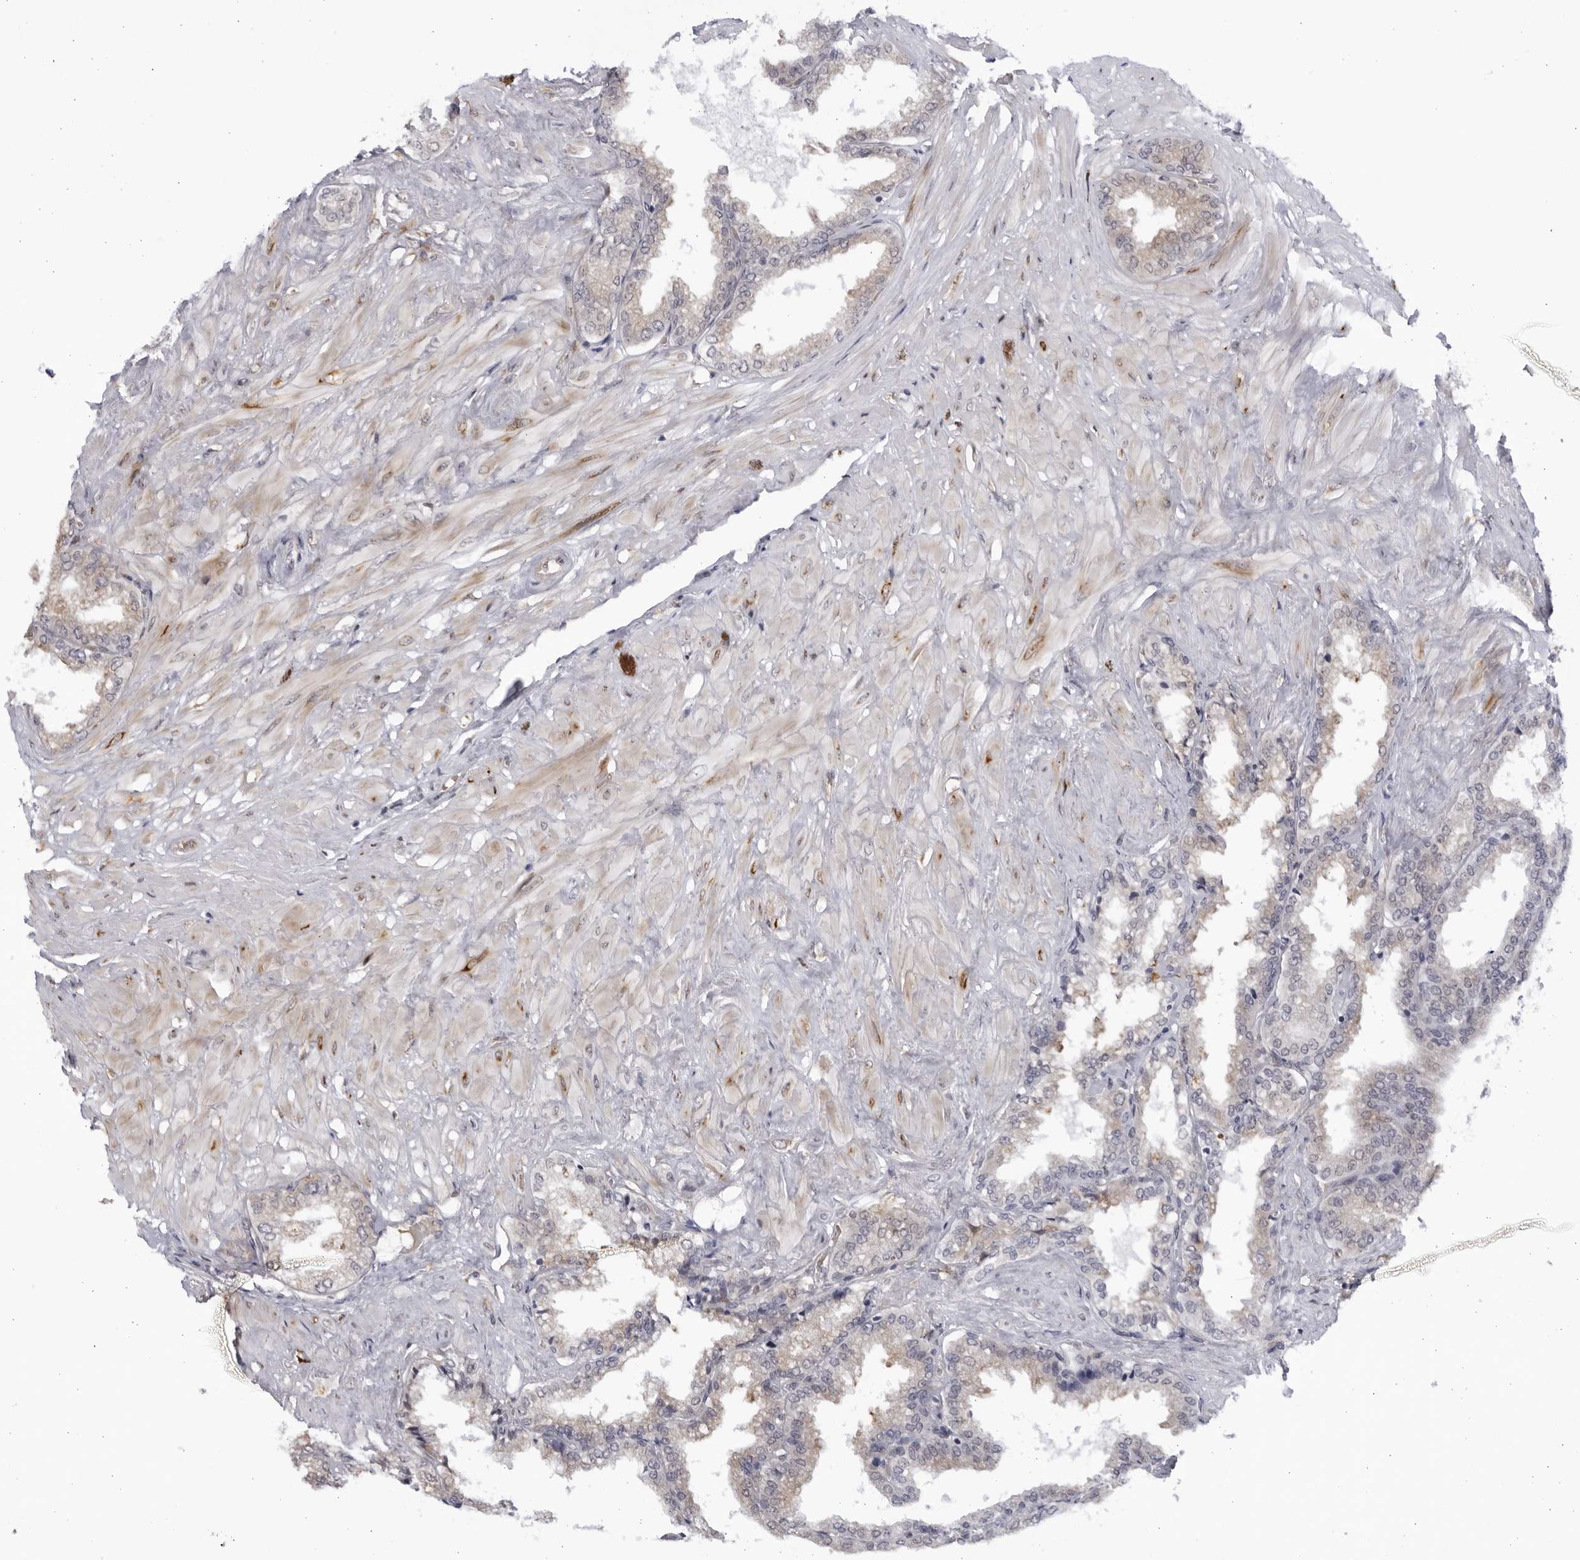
{"staining": {"intensity": "negative", "quantity": "none", "location": "none"}, "tissue": "seminal vesicle", "cell_type": "Glandular cells", "image_type": "normal", "snomed": [{"axis": "morphology", "description": "Normal tissue, NOS"}, {"axis": "topography", "description": "Seminal veicle"}], "caption": "This micrograph is of benign seminal vesicle stained with IHC to label a protein in brown with the nuclei are counter-stained blue. There is no positivity in glandular cells. The staining is performed using DAB brown chromogen with nuclei counter-stained in using hematoxylin.", "gene": "BMP2K", "patient": {"sex": "male", "age": 46}}